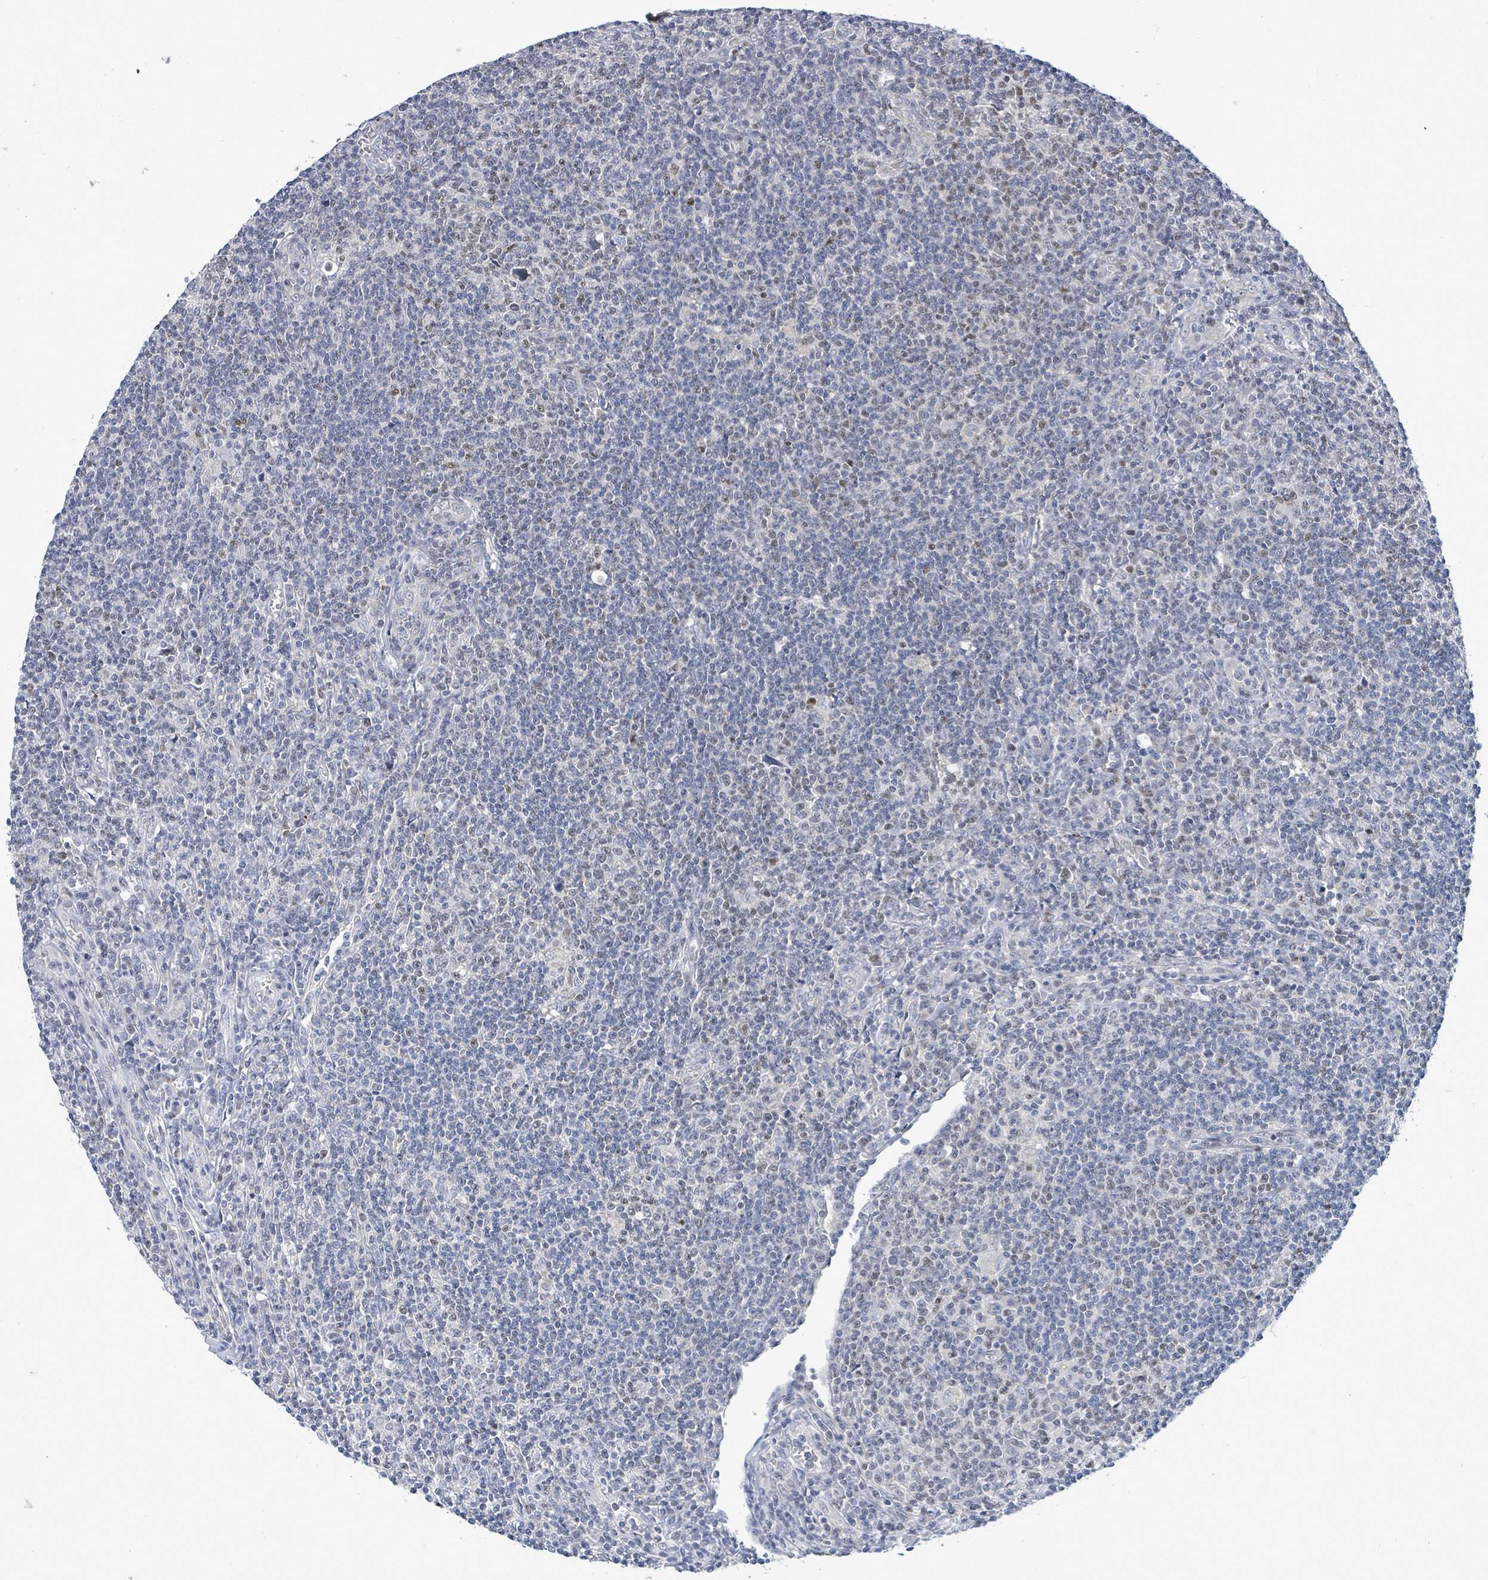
{"staining": {"intensity": "negative", "quantity": "none", "location": "none"}, "tissue": "lymphoma", "cell_type": "Tumor cells", "image_type": "cancer", "snomed": [{"axis": "morphology", "description": "Hodgkin's disease, NOS"}, {"axis": "topography", "description": "Lymph node"}], "caption": "Hodgkin's disease stained for a protein using immunohistochemistry displays no staining tumor cells.", "gene": "ZFPM1", "patient": {"sex": "male", "age": 83}}